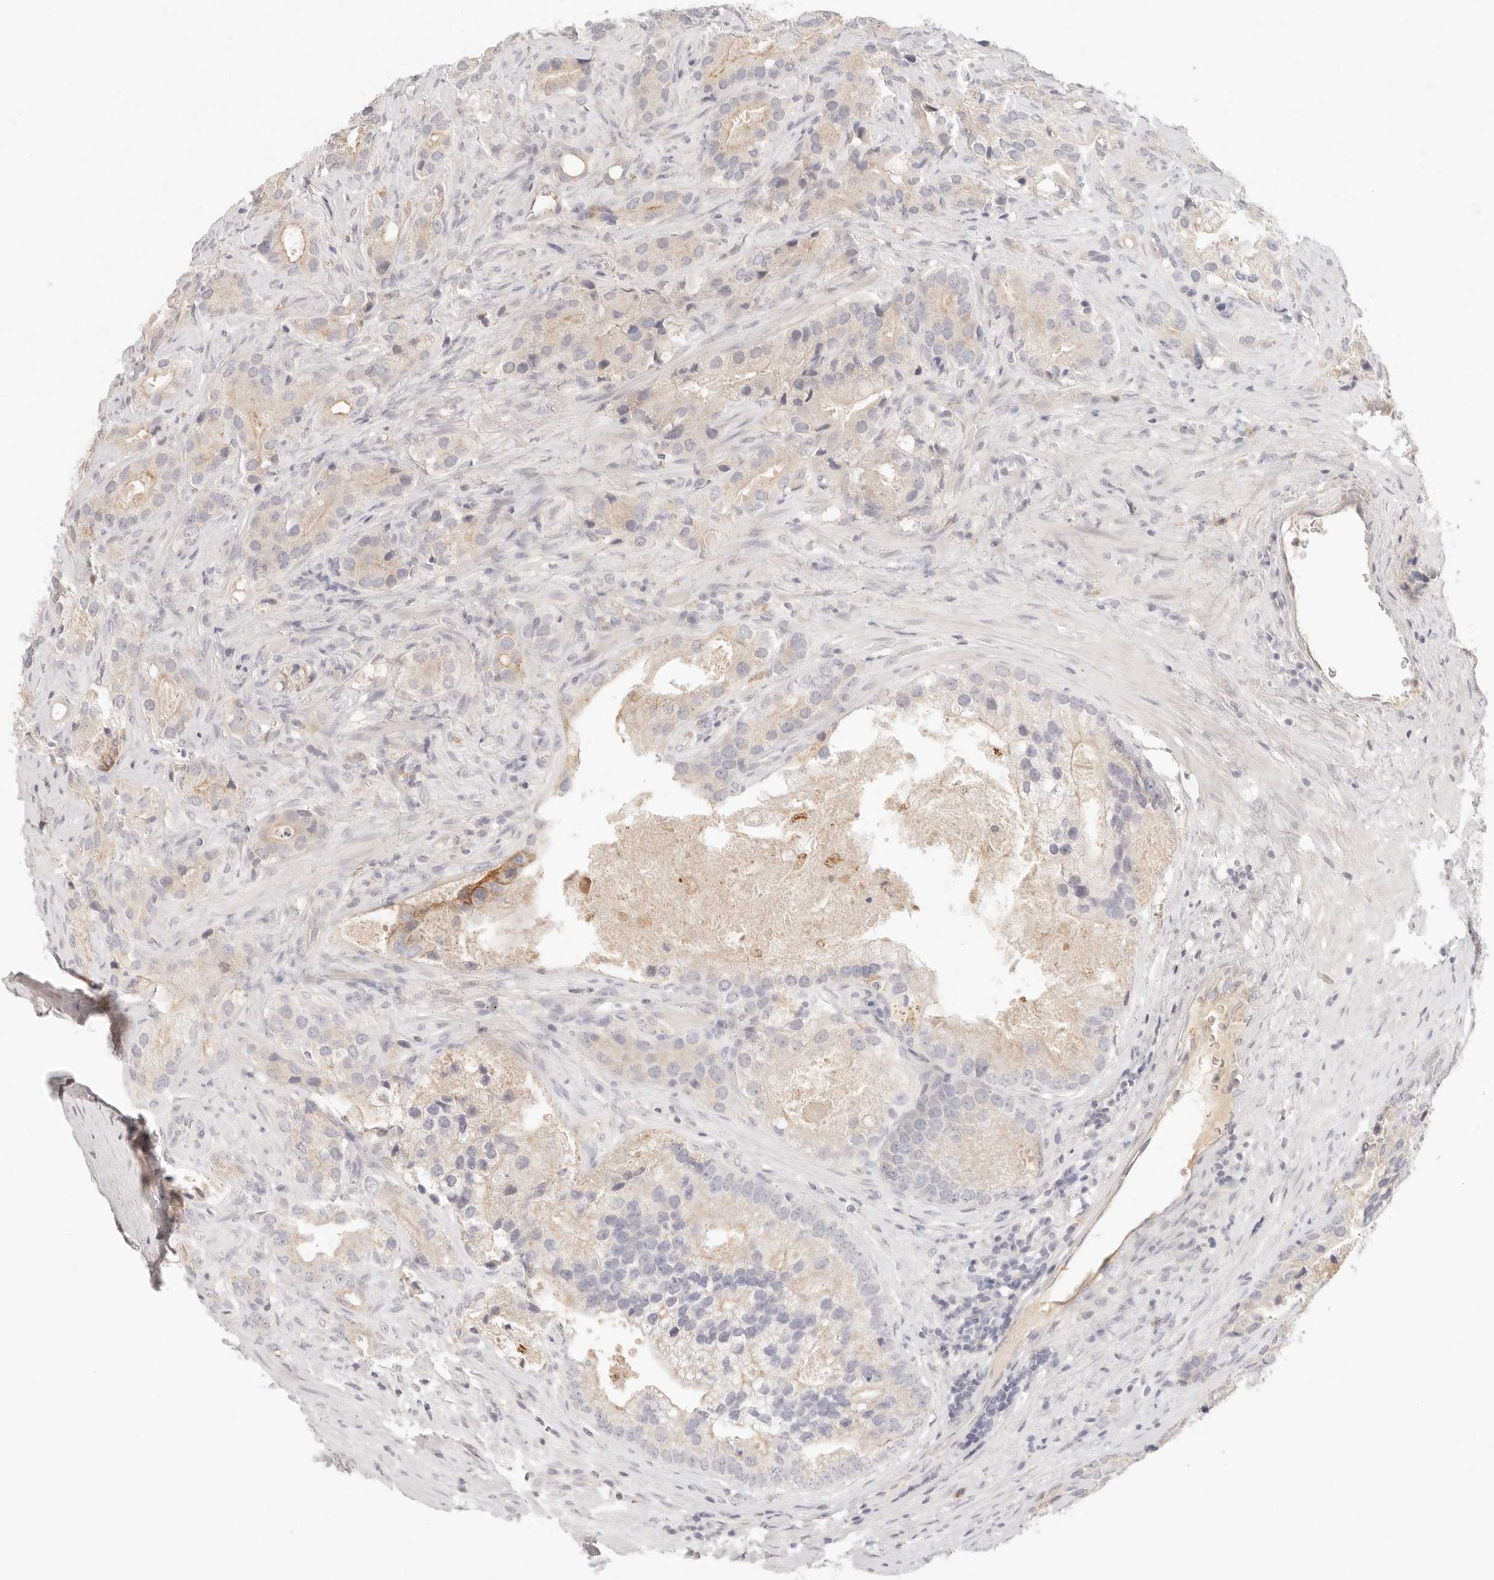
{"staining": {"intensity": "weak", "quantity": "<25%", "location": "cytoplasmic/membranous"}, "tissue": "prostate cancer", "cell_type": "Tumor cells", "image_type": "cancer", "snomed": [{"axis": "morphology", "description": "Adenocarcinoma, High grade"}, {"axis": "topography", "description": "Prostate"}], "caption": "Tumor cells are negative for protein expression in human prostate cancer. The staining was performed using DAB to visualize the protein expression in brown, while the nuclei were stained in blue with hematoxylin (Magnification: 20x).", "gene": "CEP120", "patient": {"sex": "male", "age": 70}}